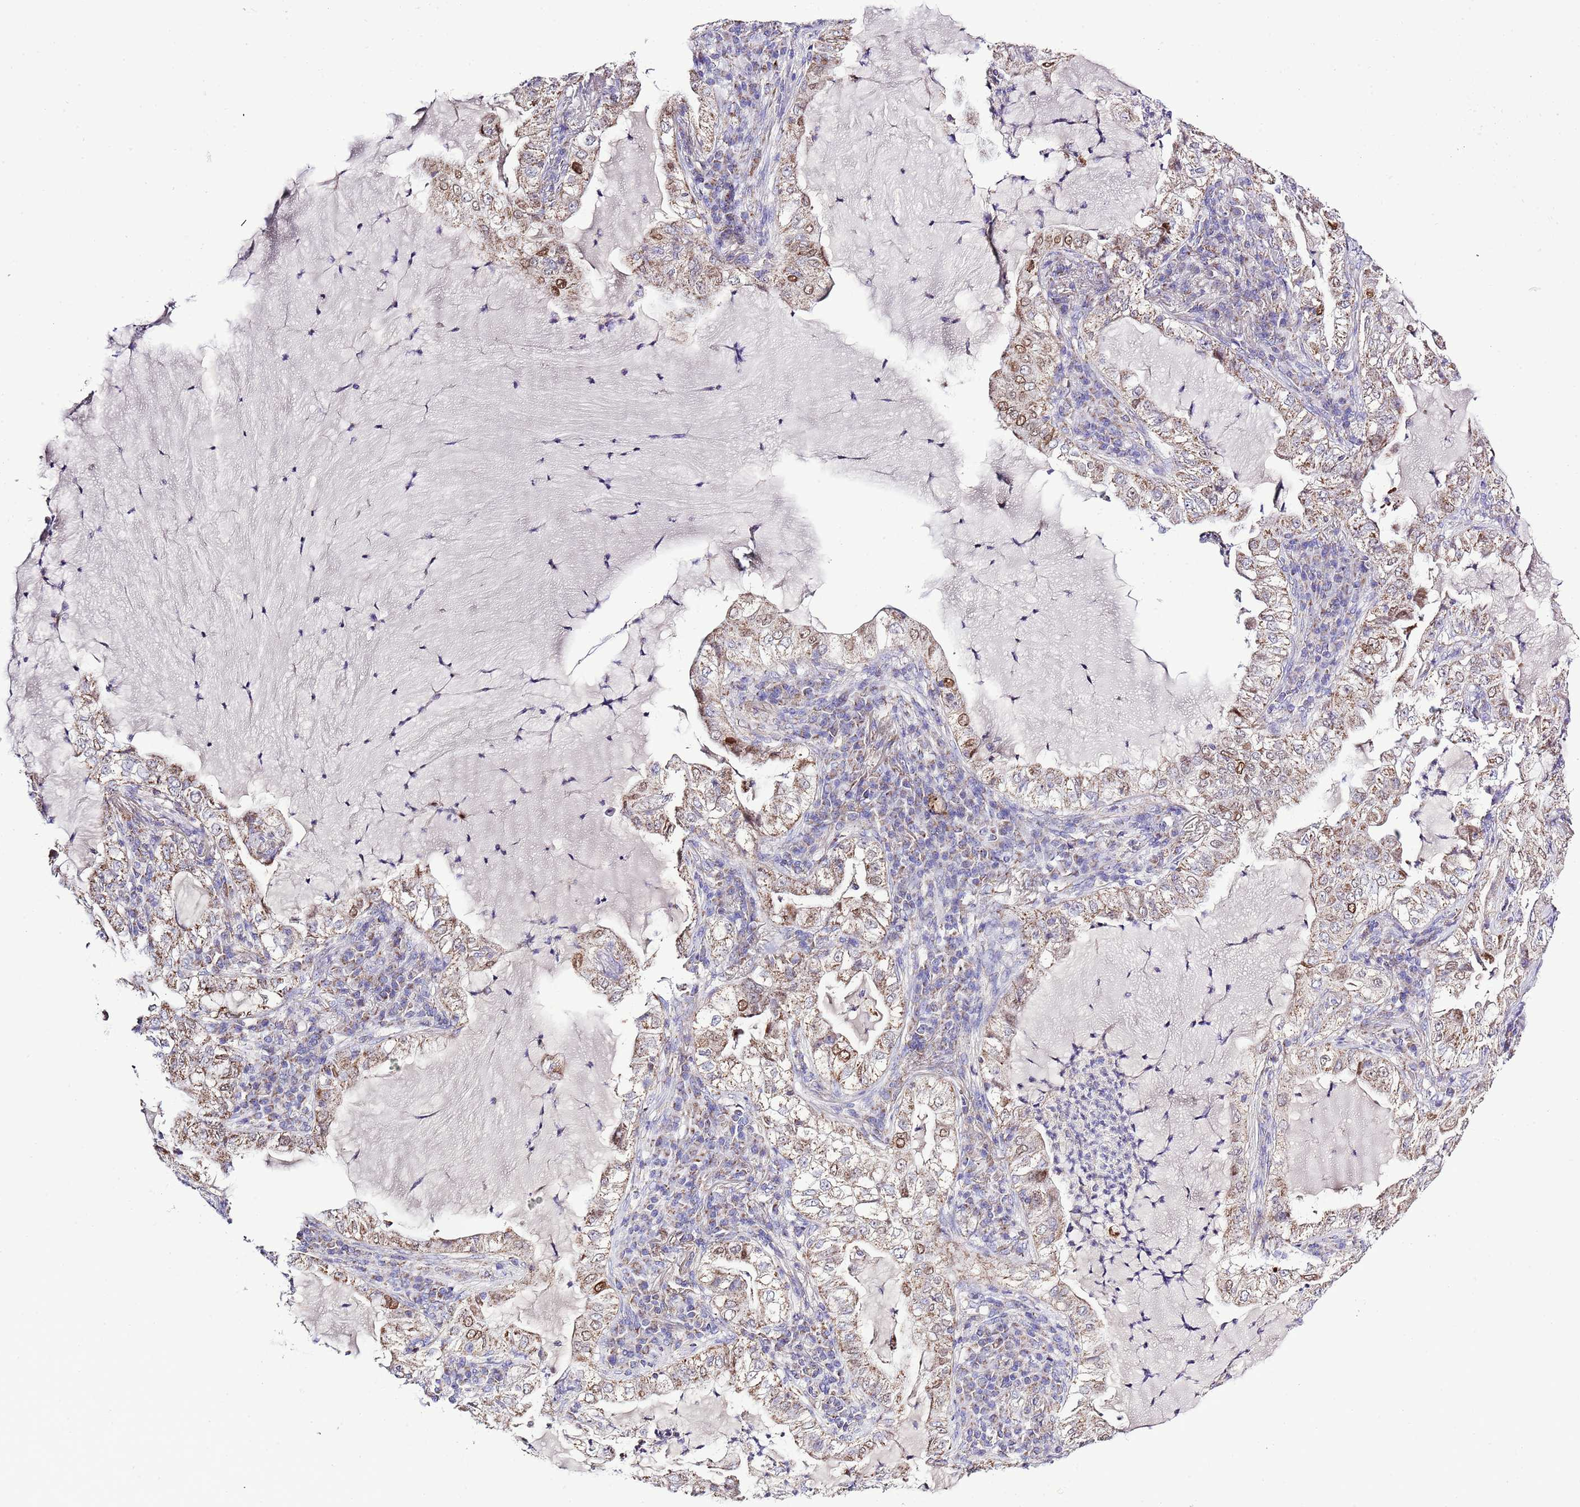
{"staining": {"intensity": "moderate", "quantity": ">75%", "location": "cytoplasmic/membranous"}, "tissue": "lung cancer", "cell_type": "Tumor cells", "image_type": "cancer", "snomed": [{"axis": "morphology", "description": "Adenocarcinoma, NOS"}, {"axis": "topography", "description": "Lung"}], "caption": "Brown immunohistochemical staining in lung cancer (adenocarcinoma) shows moderate cytoplasmic/membranous staining in approximately >75% of tumor cells.", "gene": "TEKTIP1", "patient": {"sex": "female", "age": 73}}